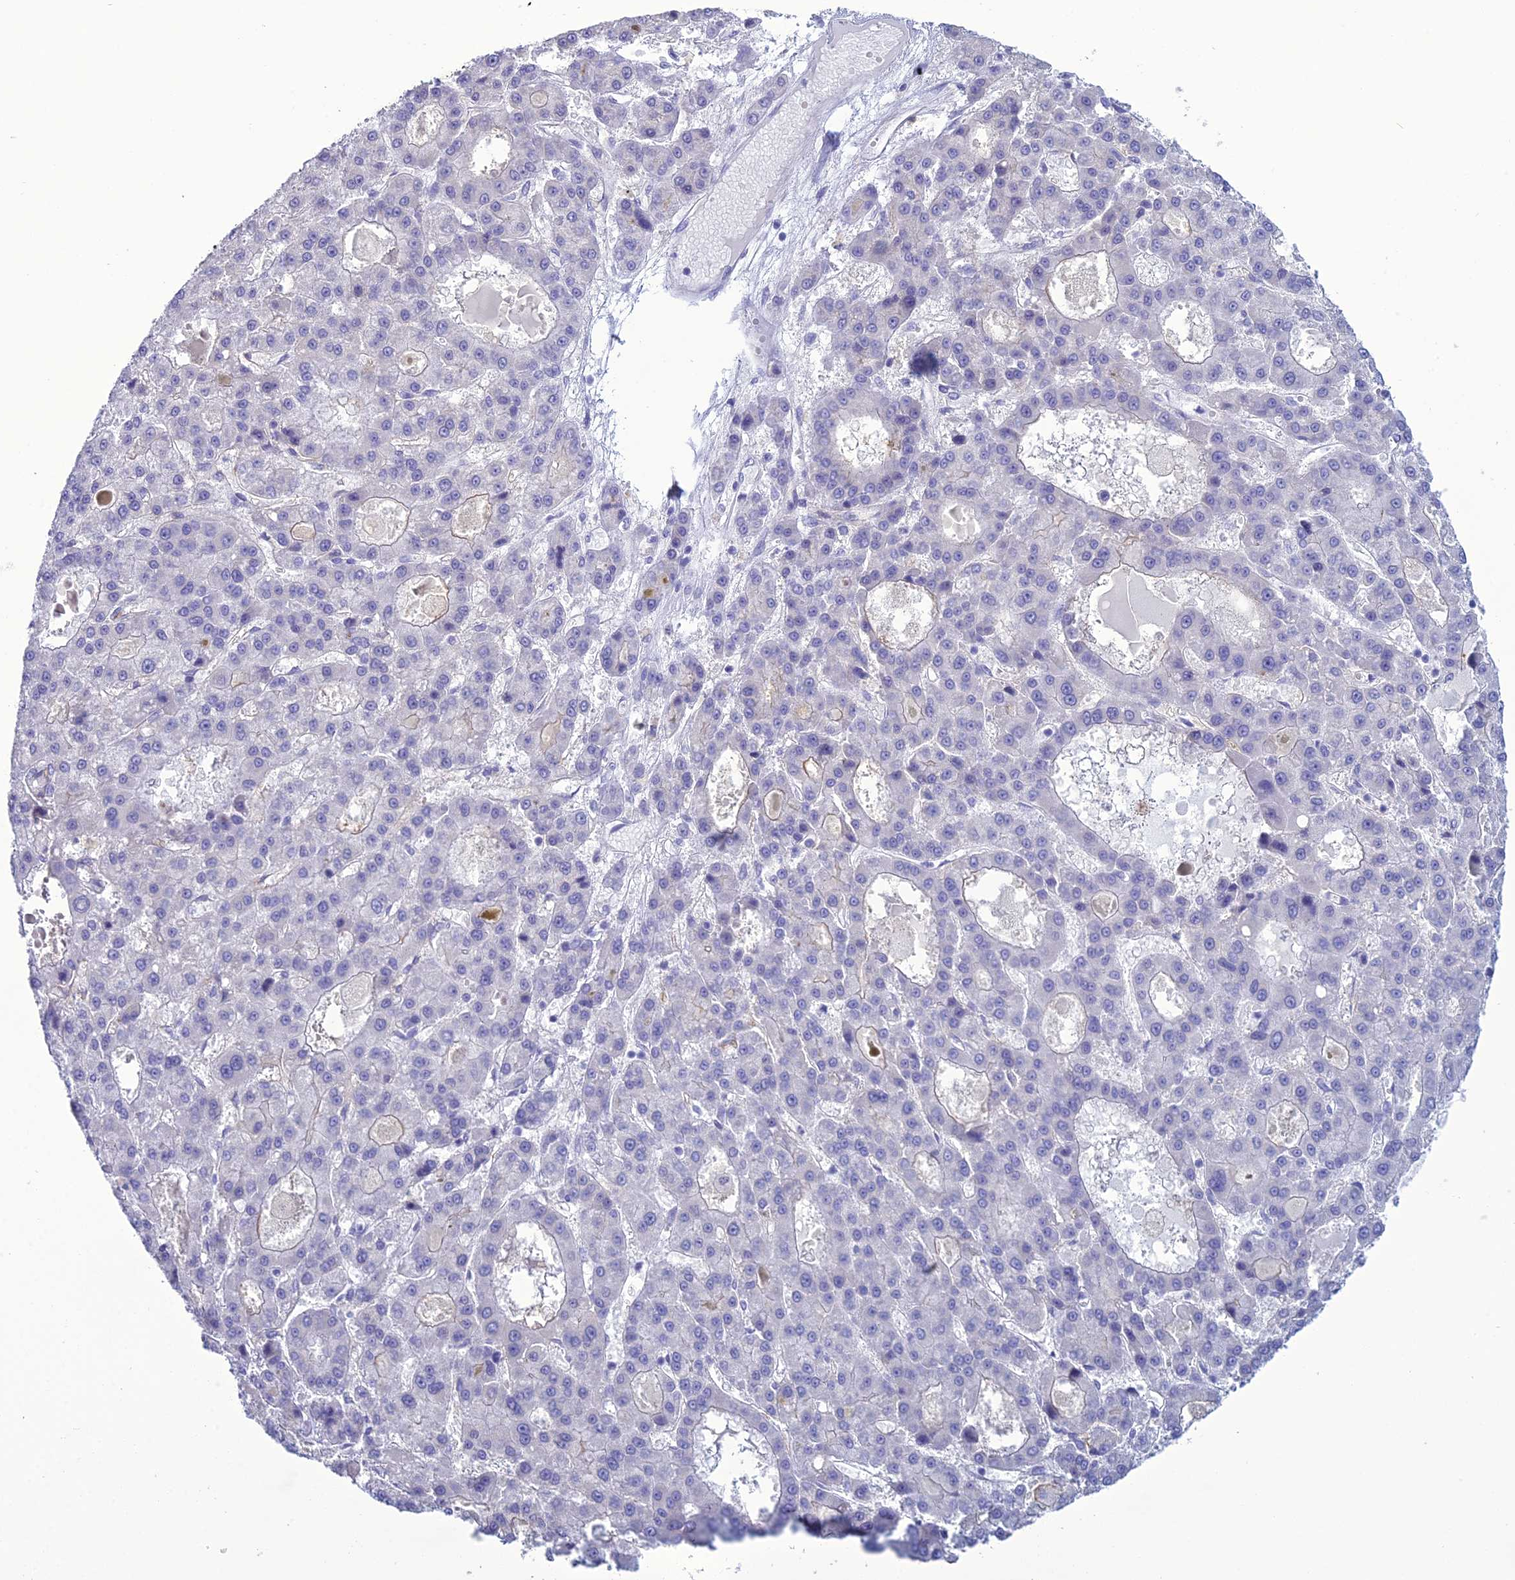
{"staining": {"intensity": "negative", "quantity": "none", "location": "none"}, "tissue": "liver cancer", "cell_type": "Tumor cells", "image_type": "cancer", "snomed": [{"axis": "morphology", "description": "Carcinoma, Hepatocellular, NOS"}, {"axis": "topography", "description": "Liver"}], "caption": "Tumor cells show no significant expression in liver hepatocellular carcinoma. (DAB IHC, high magnification).", "gene": "ACE", "patient": {"sex": "male", "age": 70}}